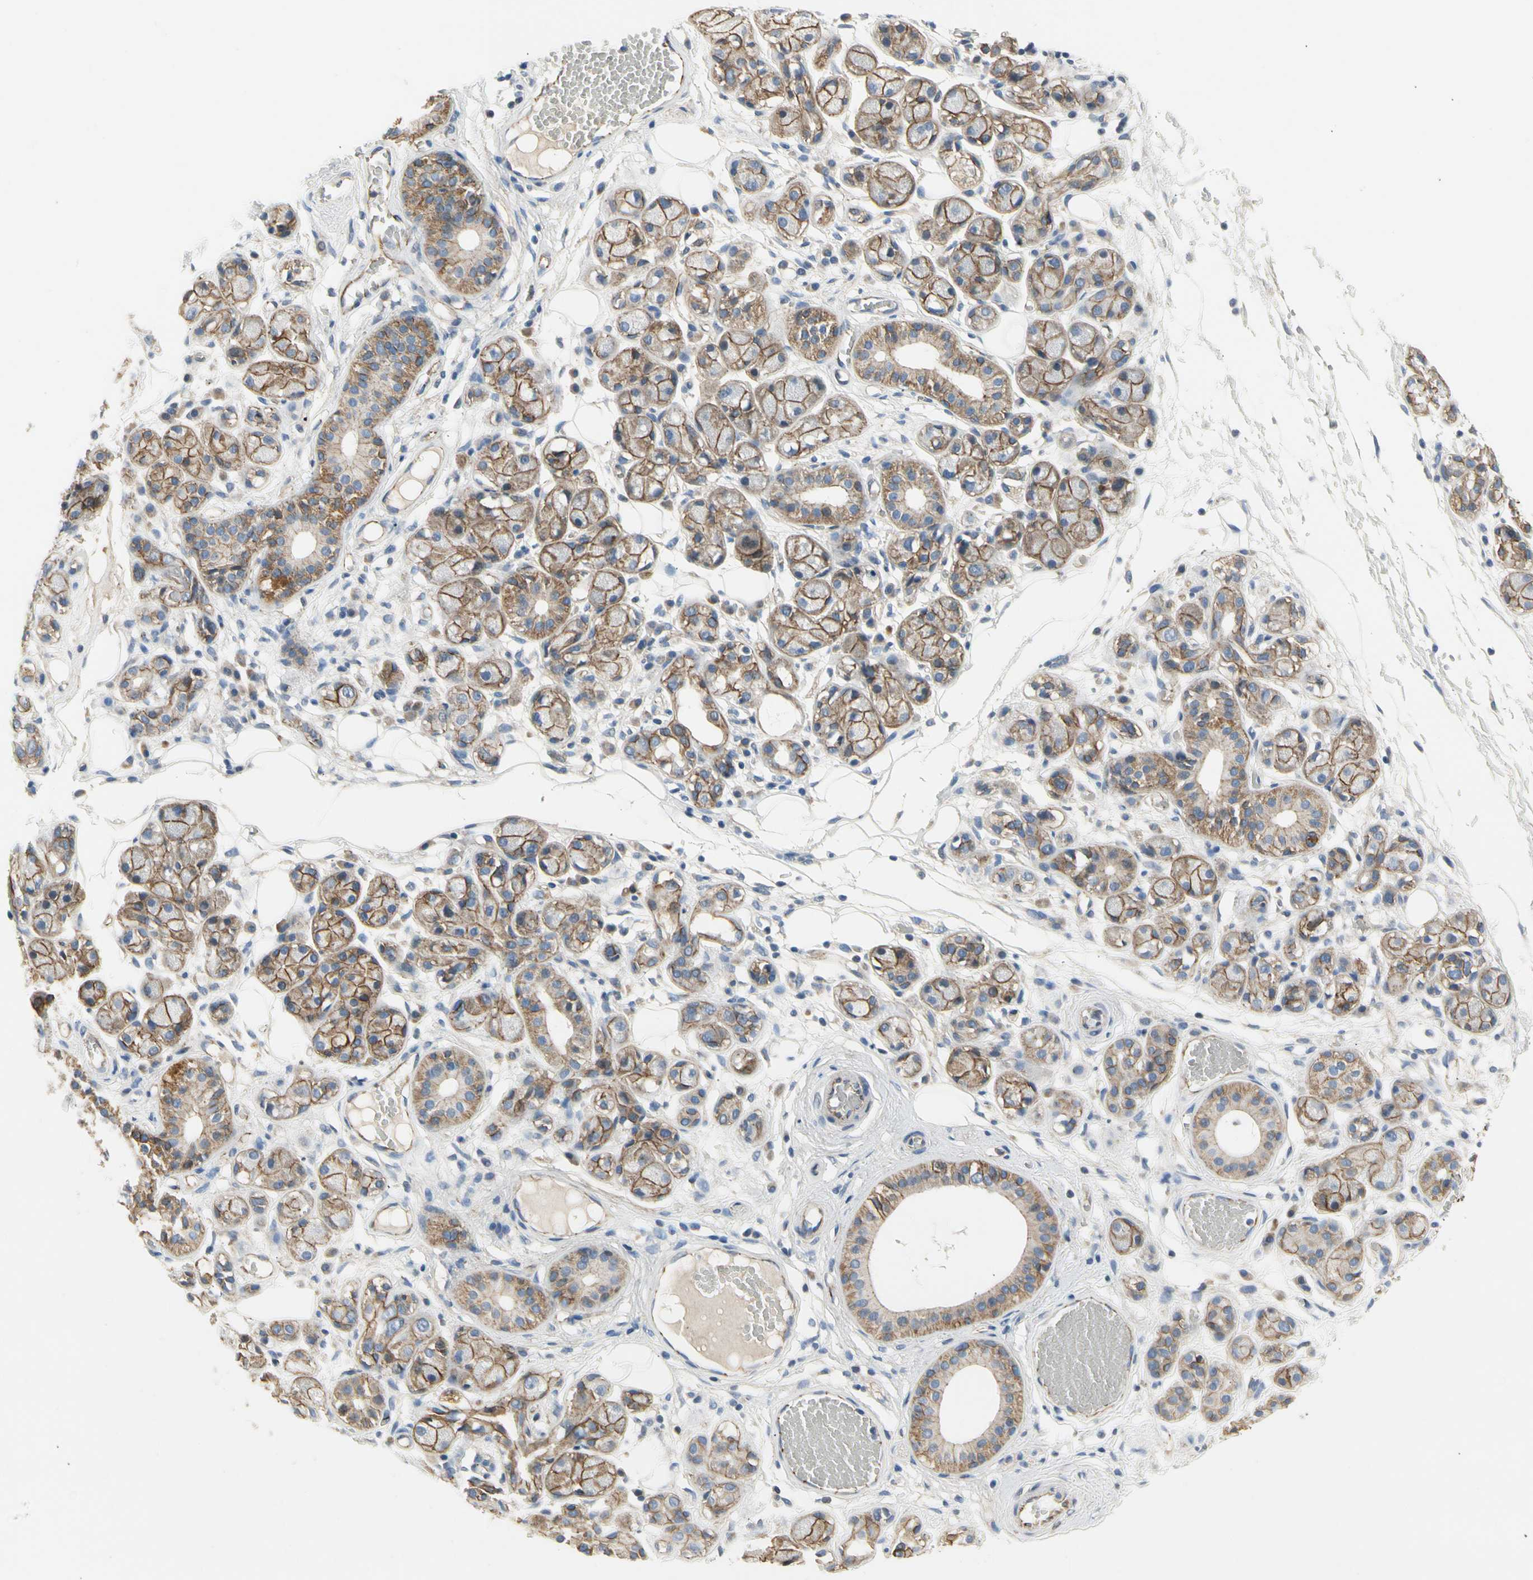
{"staining": {"intensity": "negative", "quantity": "none", "location": "none"}, "tissue": "adipose tissue", "cell_type": "Adipocytes", "image_type": "normal", "snomed": [{"axis": "morphology", "description": "Normal tissue, NOS"}, {"axis": "morphology", "description": "Inflammation, NOS"}, {"axis": "topography", "description": "Vascular tissue"}, {"axis": "topography", "description": "Salivary gland"}], "caption": "High magnification brightfield microscopy of unremarkable adipose tissue stained with DAB (3,3'-diaminobenzidine) (brown) and counterstained with hematoxylin (blue): adipocytes show no significant staining. (DAB (3,3'-diaminobenzidine) immunohistochemistry (IHC) with hematoxylin counter stain).", "gene": "LGR6", "patient": {"sex": "female", "age": 75}}